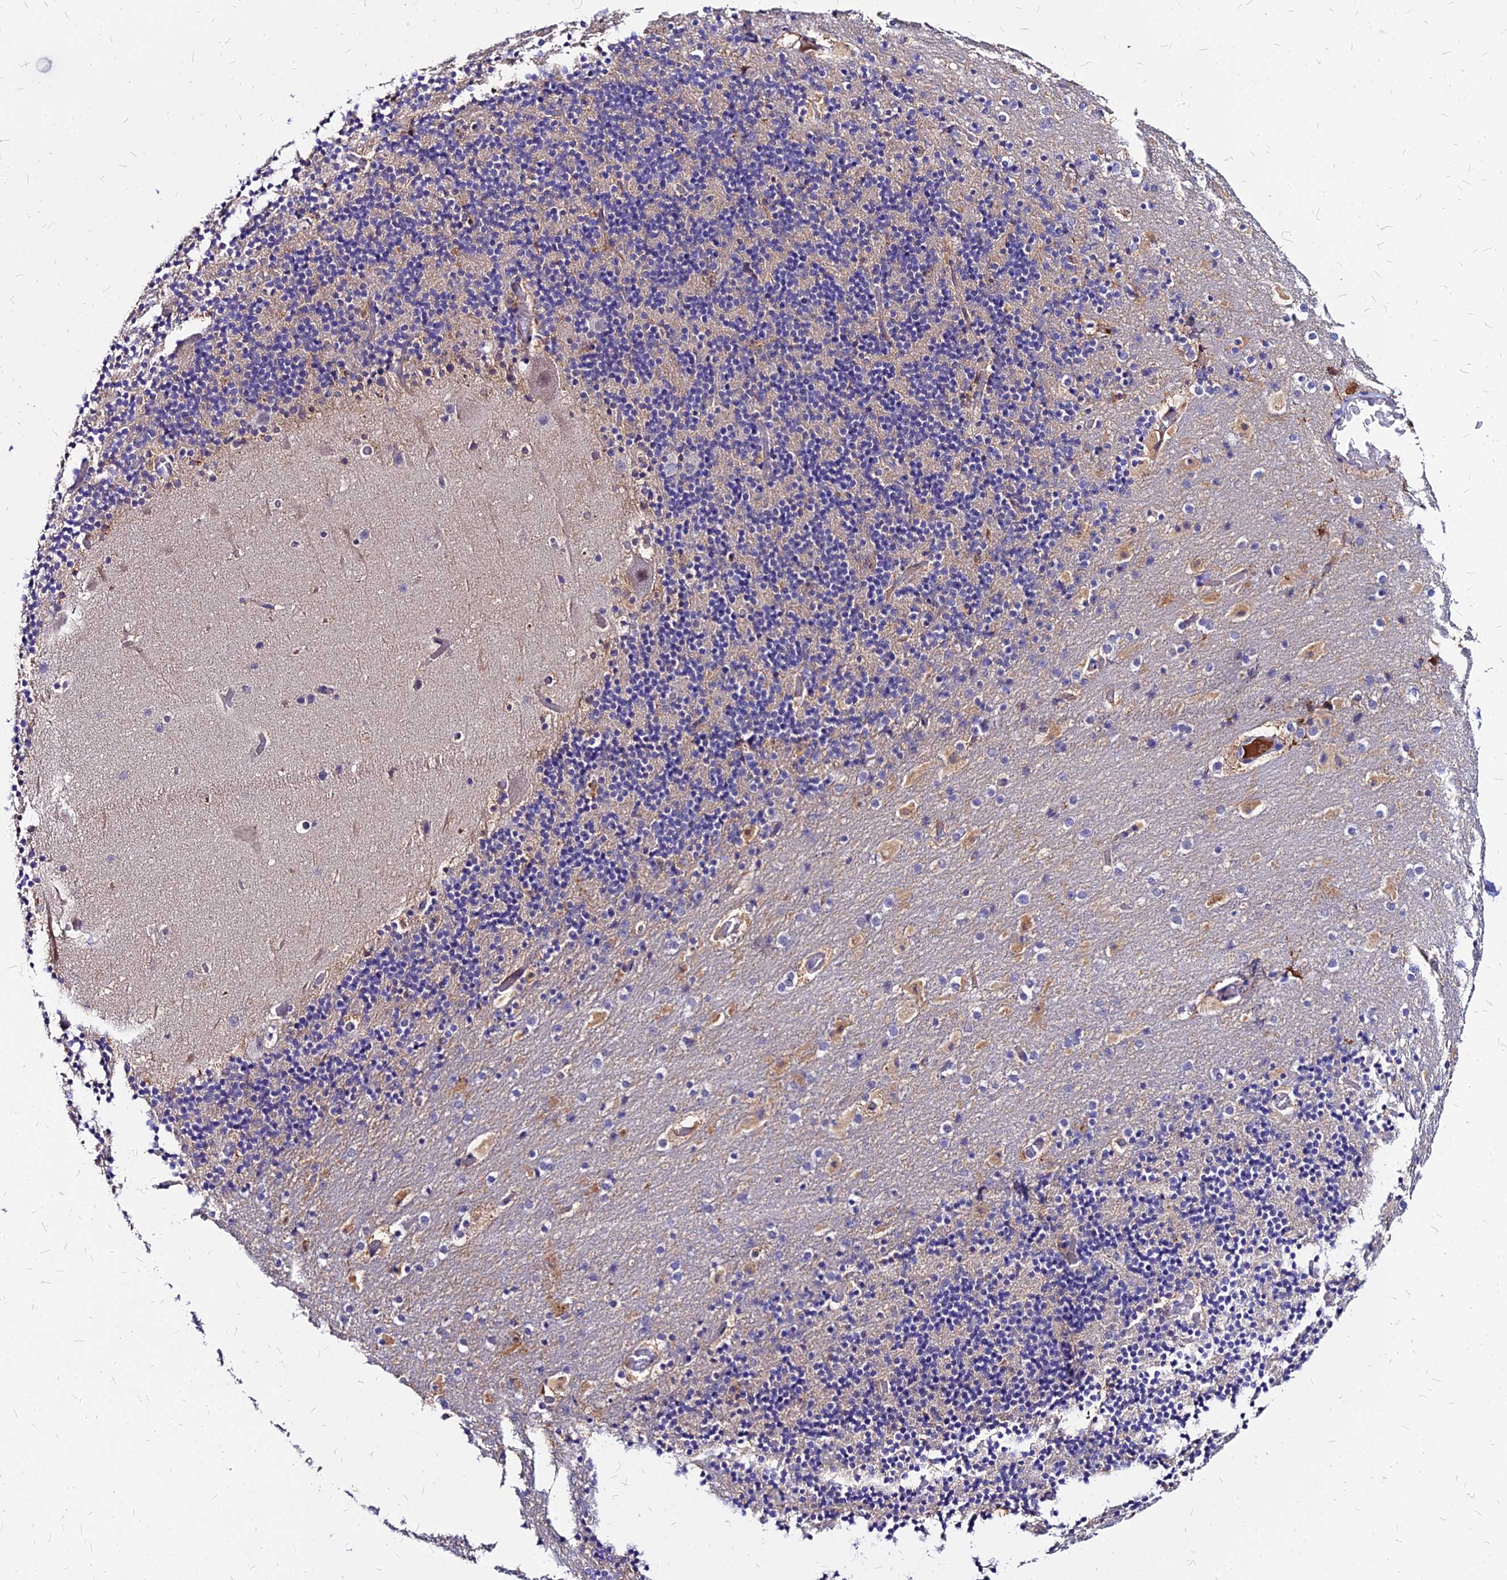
{"staining": {"intensity": "negative", "quantity": "none", "location": "none"}, "tissue": "cerebellum", "cell_type": "Cells in granular layer", "image_type": "normal", "snomed": [{"axis": "morphology", "description": "Normal tissue, NOS"}, {"axis": "topography", "description": "Cerebellum"}], "caption": "Immunohistochemical staining of normal human cerebellum shows no significant expression in cells in granular layer. (Brightfield microscopy of DAB IHC at high magnification).", "gene": "ACSM6", "patient": {"sex": "male", "age": 57}}